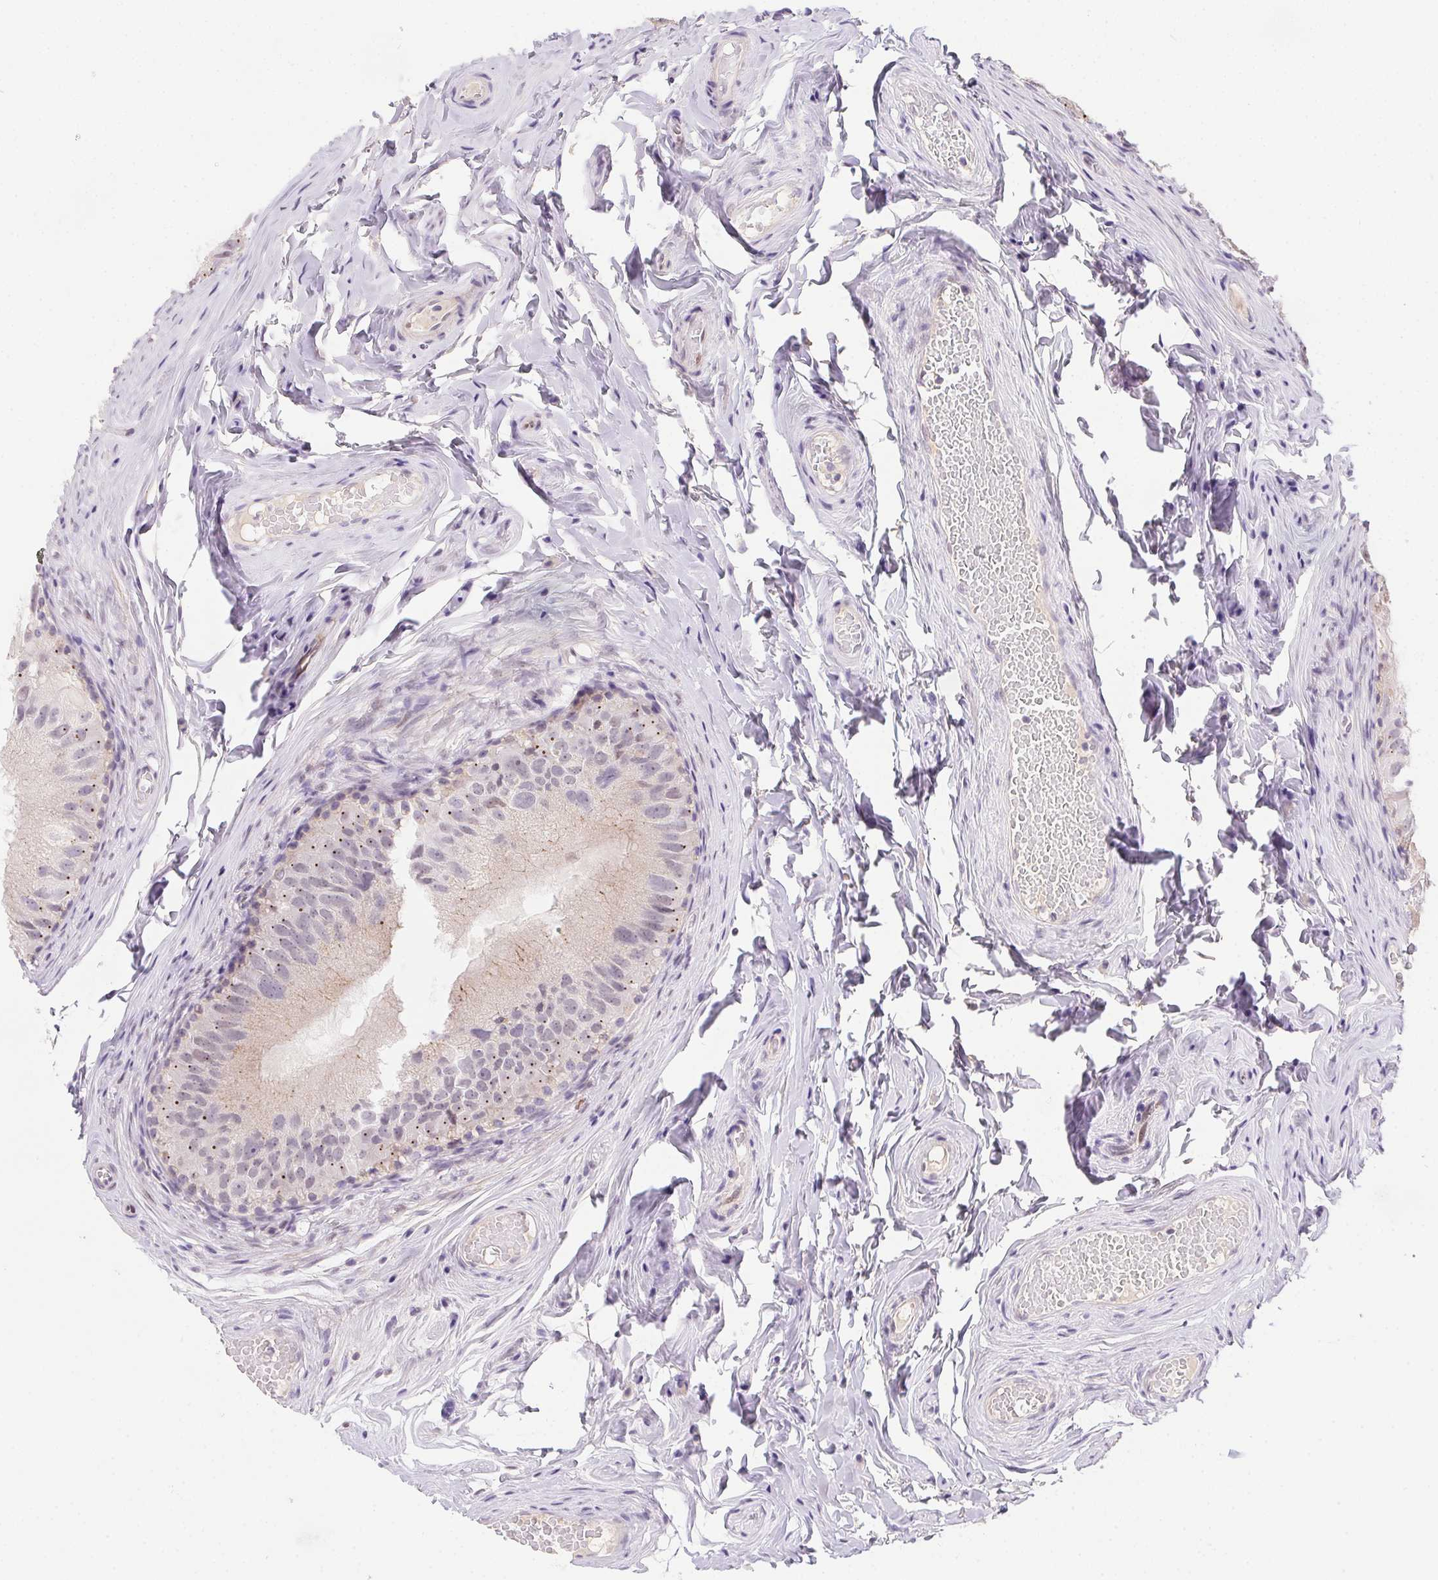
{"staining": {"intensity": "moderate", "quantity": "<25%", "location": "nuclear"}, "tissue": "epididymis", "cell_type": "Glandular cells", "image_type": "normal", "snomed": [{"axis": "morphology", "description": "Normal tissue, NOS"}, {"axis": "topography", "description": "Epididymis"}], "caption": "Protein expression analysis of unremarkable epididymis reveals moderate nuclear expression in about <25% of glandular cells.", "gene": "SP9", "patient": {"sex": "male", "age": 45}}